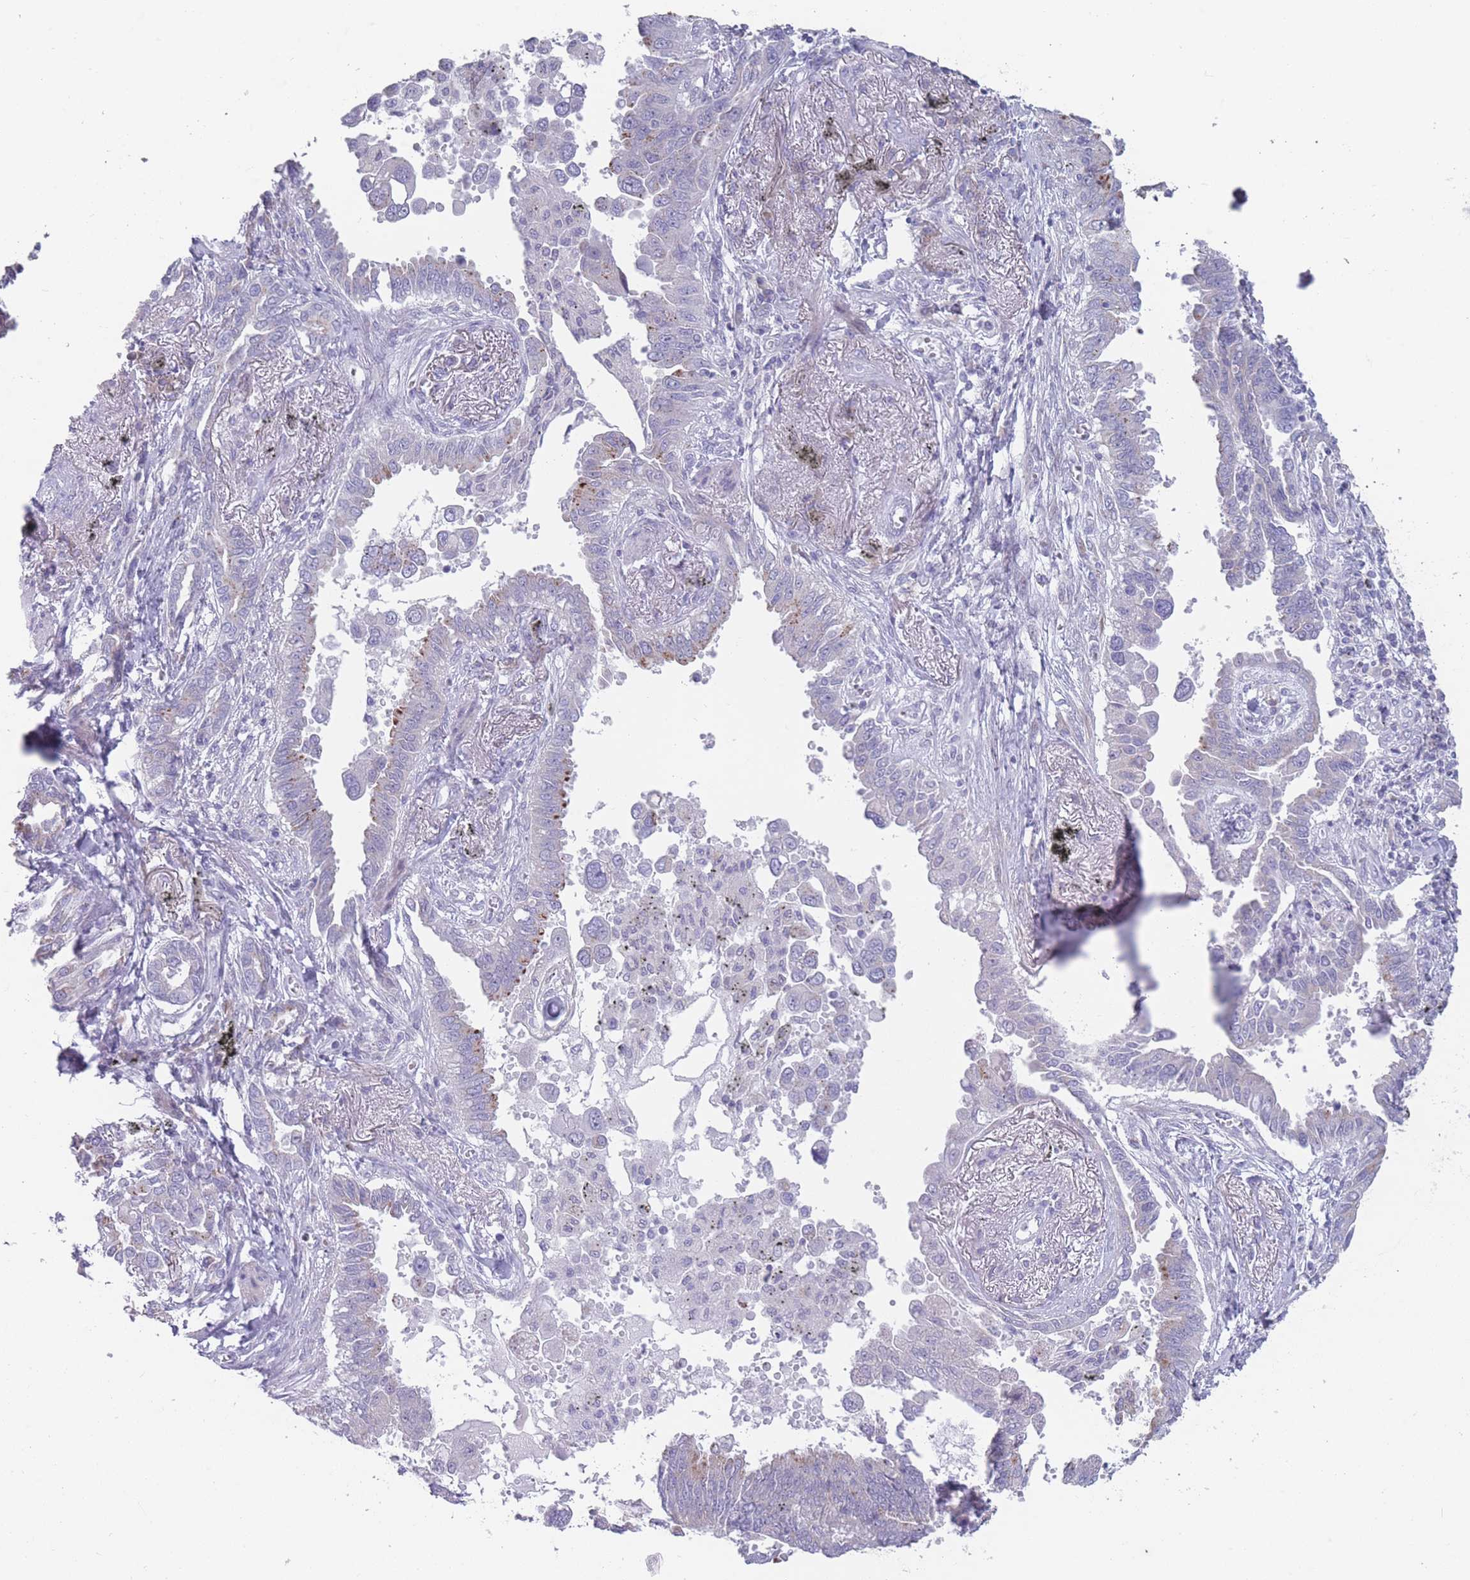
{"staining": {"intensity": "moderate", "quantity": "<25%", "location": "cytoplasmic/membranous"}, "tissue": "lung cancer", "cell_type": "Tumor cells", "image_type": "cancer", "snomed": [{"axis": "morphology", "description": "Adenocarcinoma, NOS"}, {"axis": "topography", "description": "Lung"}], "caption": "The micrograph demonstrates staining of lung adenocarcinoma, revealing moderate cytoplasmic/membranous protein expression (brown color) within tumor cells.", "gene": "PAIP2B", "patient": {"sex": "male", "age": 67}}